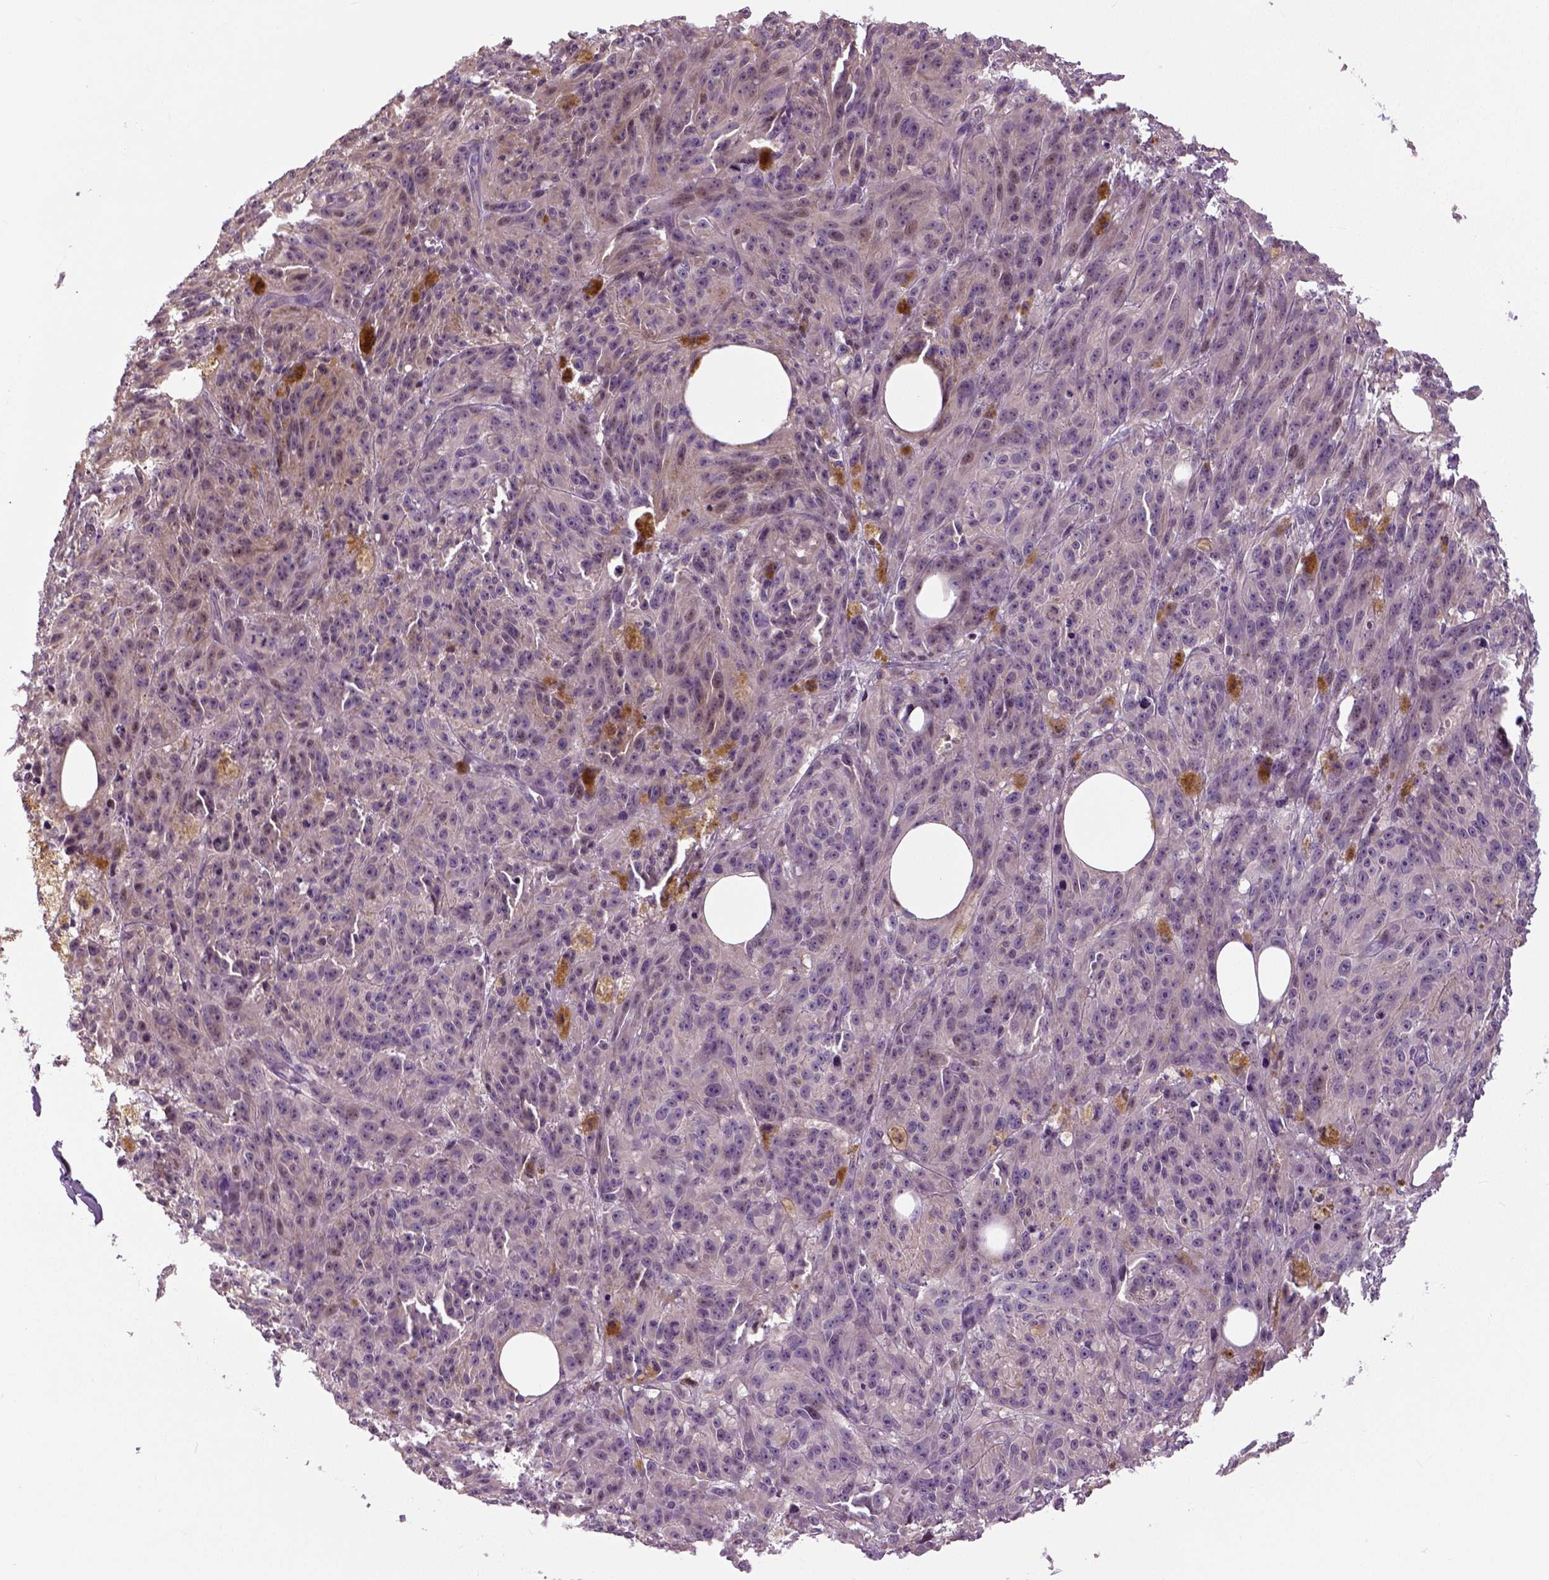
{"staining": {"intensity": "negative", "quantity": "none", "location": "none"}, "tissue": "melanoma", "cell_type": "Tumor cells", "image_type": "cancer", "snomed": [{"axis": "morphology", "description": "Malignant melanoma, NOS"}, {"axis": "topography", "description": "Skin"}], "caption": "This is an IHC histopathology image of human malignant melanoma. There is no expression in tumor cells.", "gene": "NECAB1", "patient": {"sex": "female", "age": 34}}